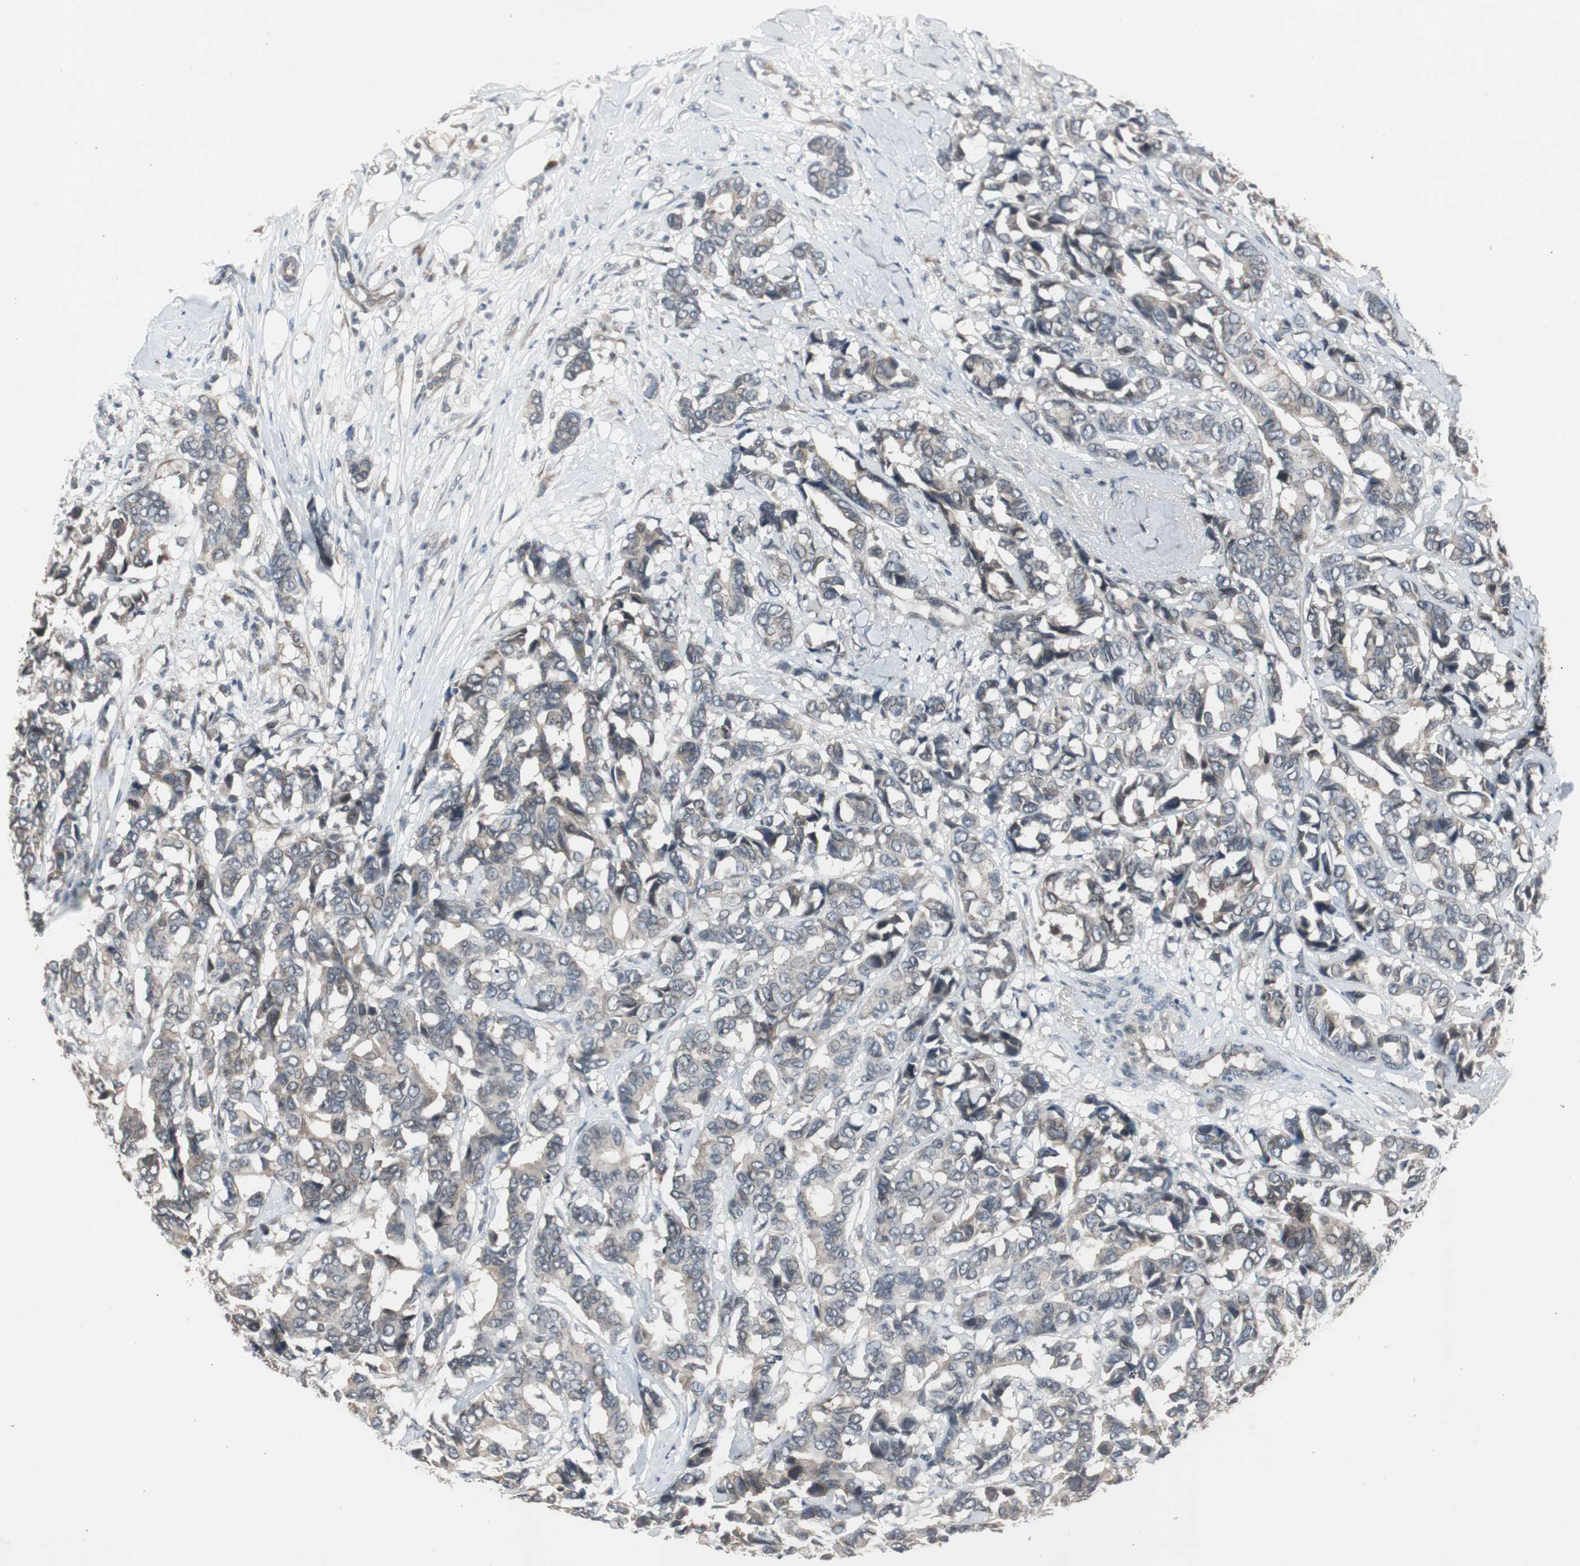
{"staining": {"intensity": "weak", "quantity": ">75%", "location": "cytoplasmic/membranous"}, "tissue": "breast cancer", "cell_type": "Tumor cells", "image_type": "cancer", "snomed": [{"axis": "morphology", "description": "Duct carcinoma"}, {"axis": "topography", "description": "Breast"}], "caption": "Intraductal carcinoma (breast) was stained to show a protein in brown. There is low levels of weak cytoplasmic/membranous staining in about >75% of tumor cells. (Brightfield microscopy of DAB IHC at high magnification).", "gene": "ZMPSTE24", "patient": {"sex": "female", "age": 87}}